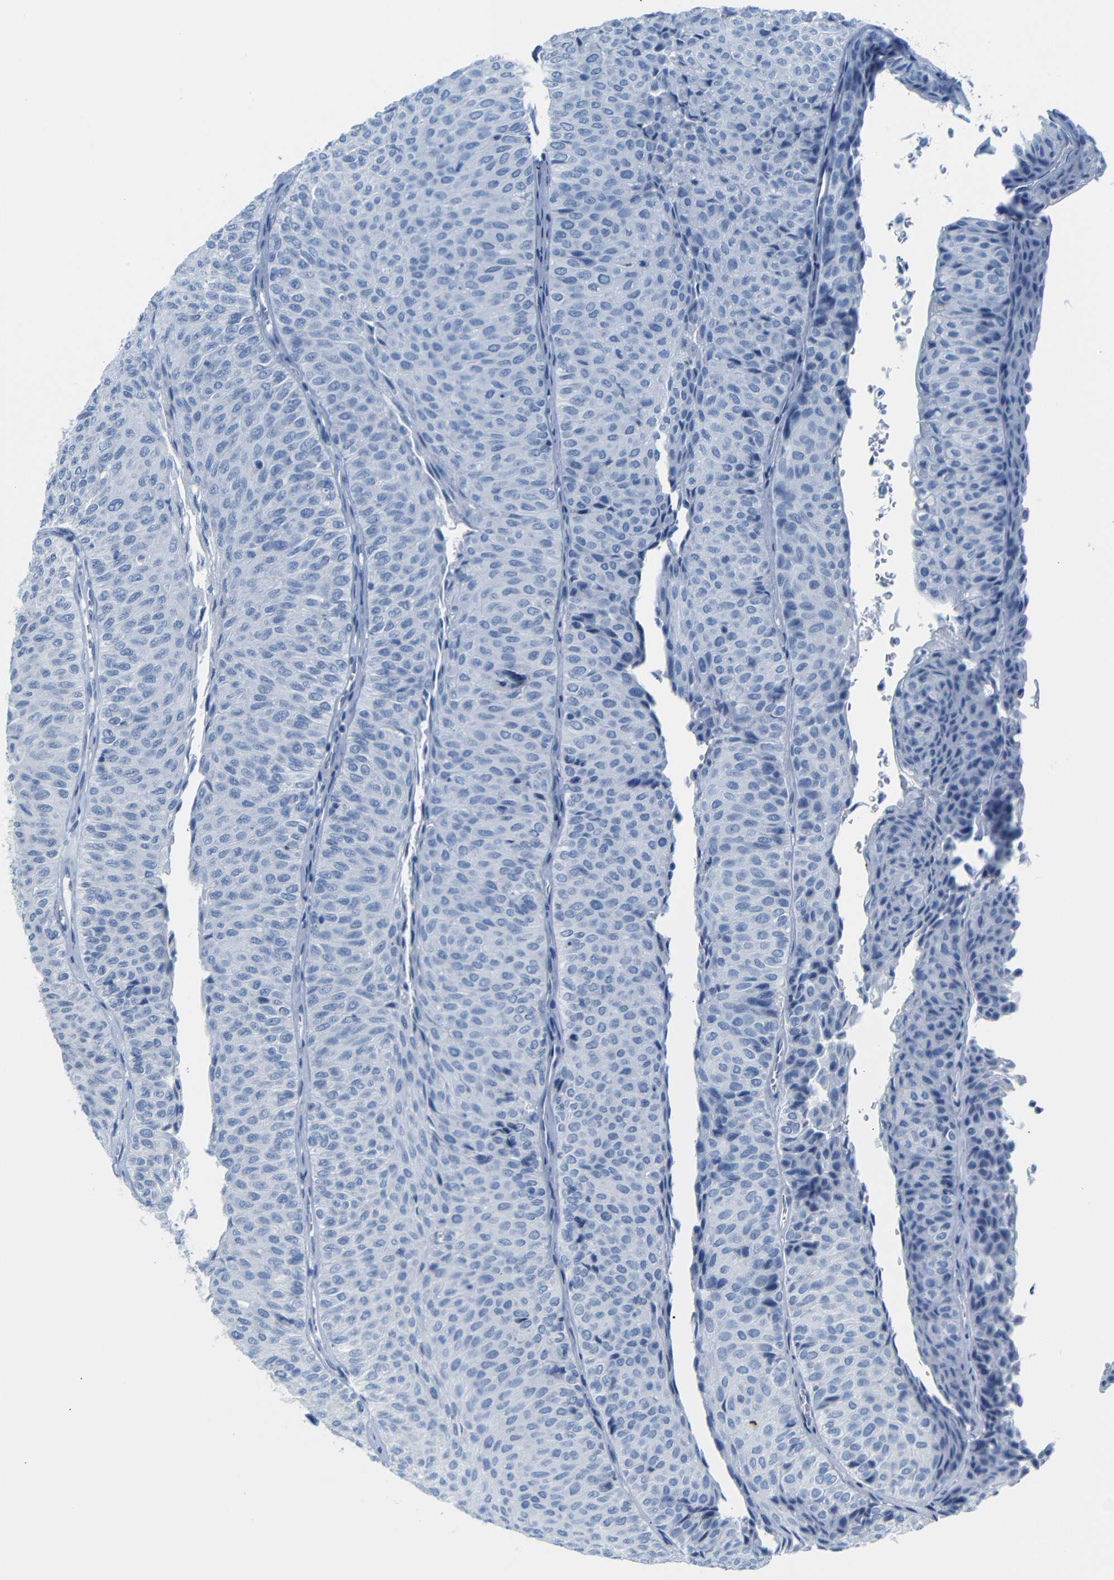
{"staining": {"intensity": "negative", "quantity": "none", "location": "none"}, "tissue": "urothelial cancer", "cell_type": "Tumor cells", "image_type": "cancer", "snomed": [{"axis": "morphology", "description": "Urothelial carcinoma, Low grade"}, {"axis": "topography", "description": "Urinary bladder"}], "caption": "DAB (3,3'-diaminobenzidine) immunohistochemical staining of human low-grade urothelial carcinoma shows no significant staining in tumor cells.", "gene": "FCRL1", "patient": {"sex": "male", "age": 78}}